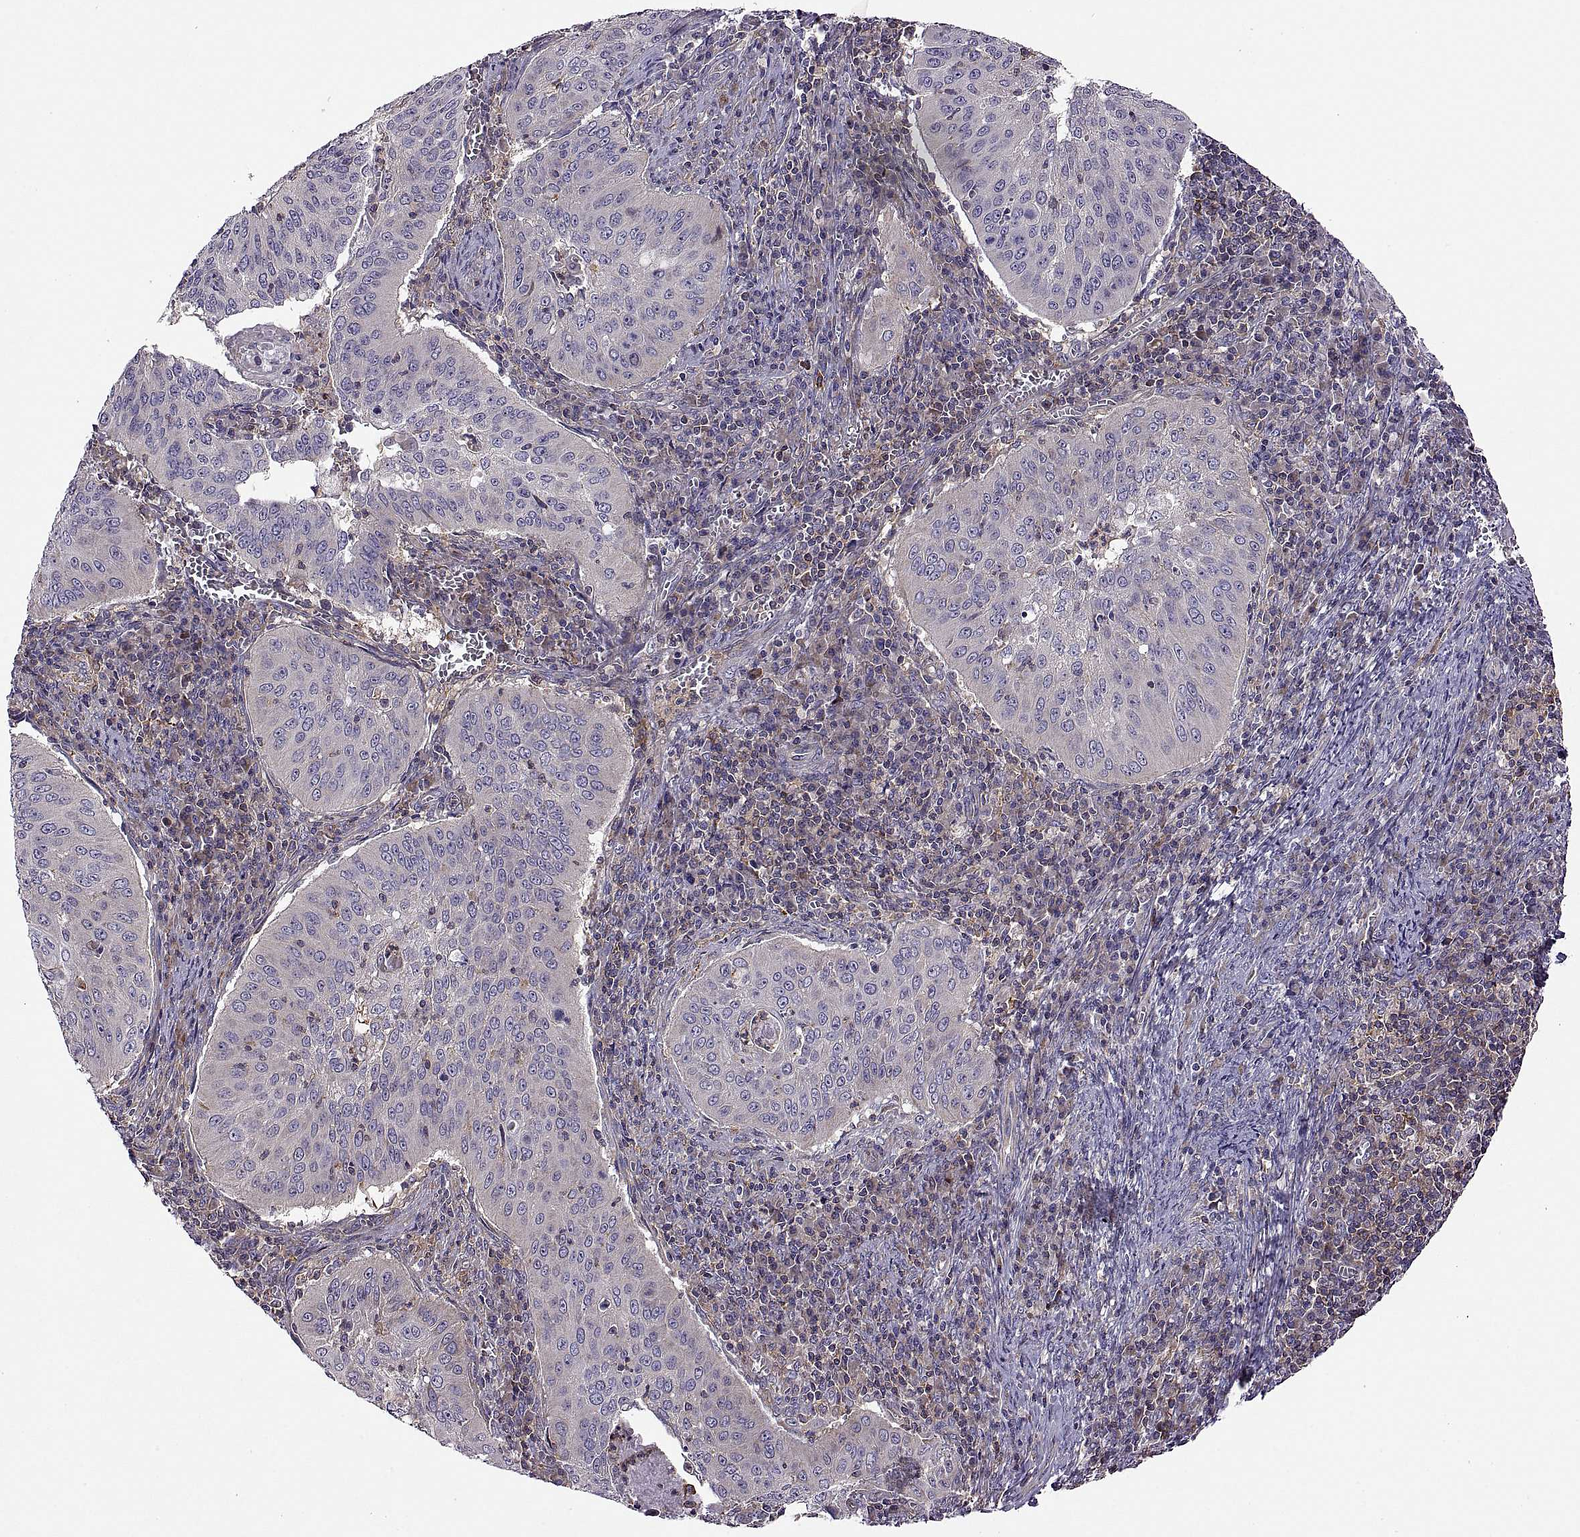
{"staining": {"intensity": "negative", "quantity": "none", "location": "none"}, "tissue": "cervical cancer", "cell_type": "Tumor cells", "image_type": "cancer", "snomed": [{"axis": "morphology", "description": "Squamous cell carcinoma, NOS"}, {"axis": "topography", "description": "Cervix"}], "caption": "The IHC micrograph has no significant positivity in tumor cells of cervical cancer (squamous cell carcinoma) tissue.", "gene": "SPATA32", "patient": {"sex": "female", "age": 39}}